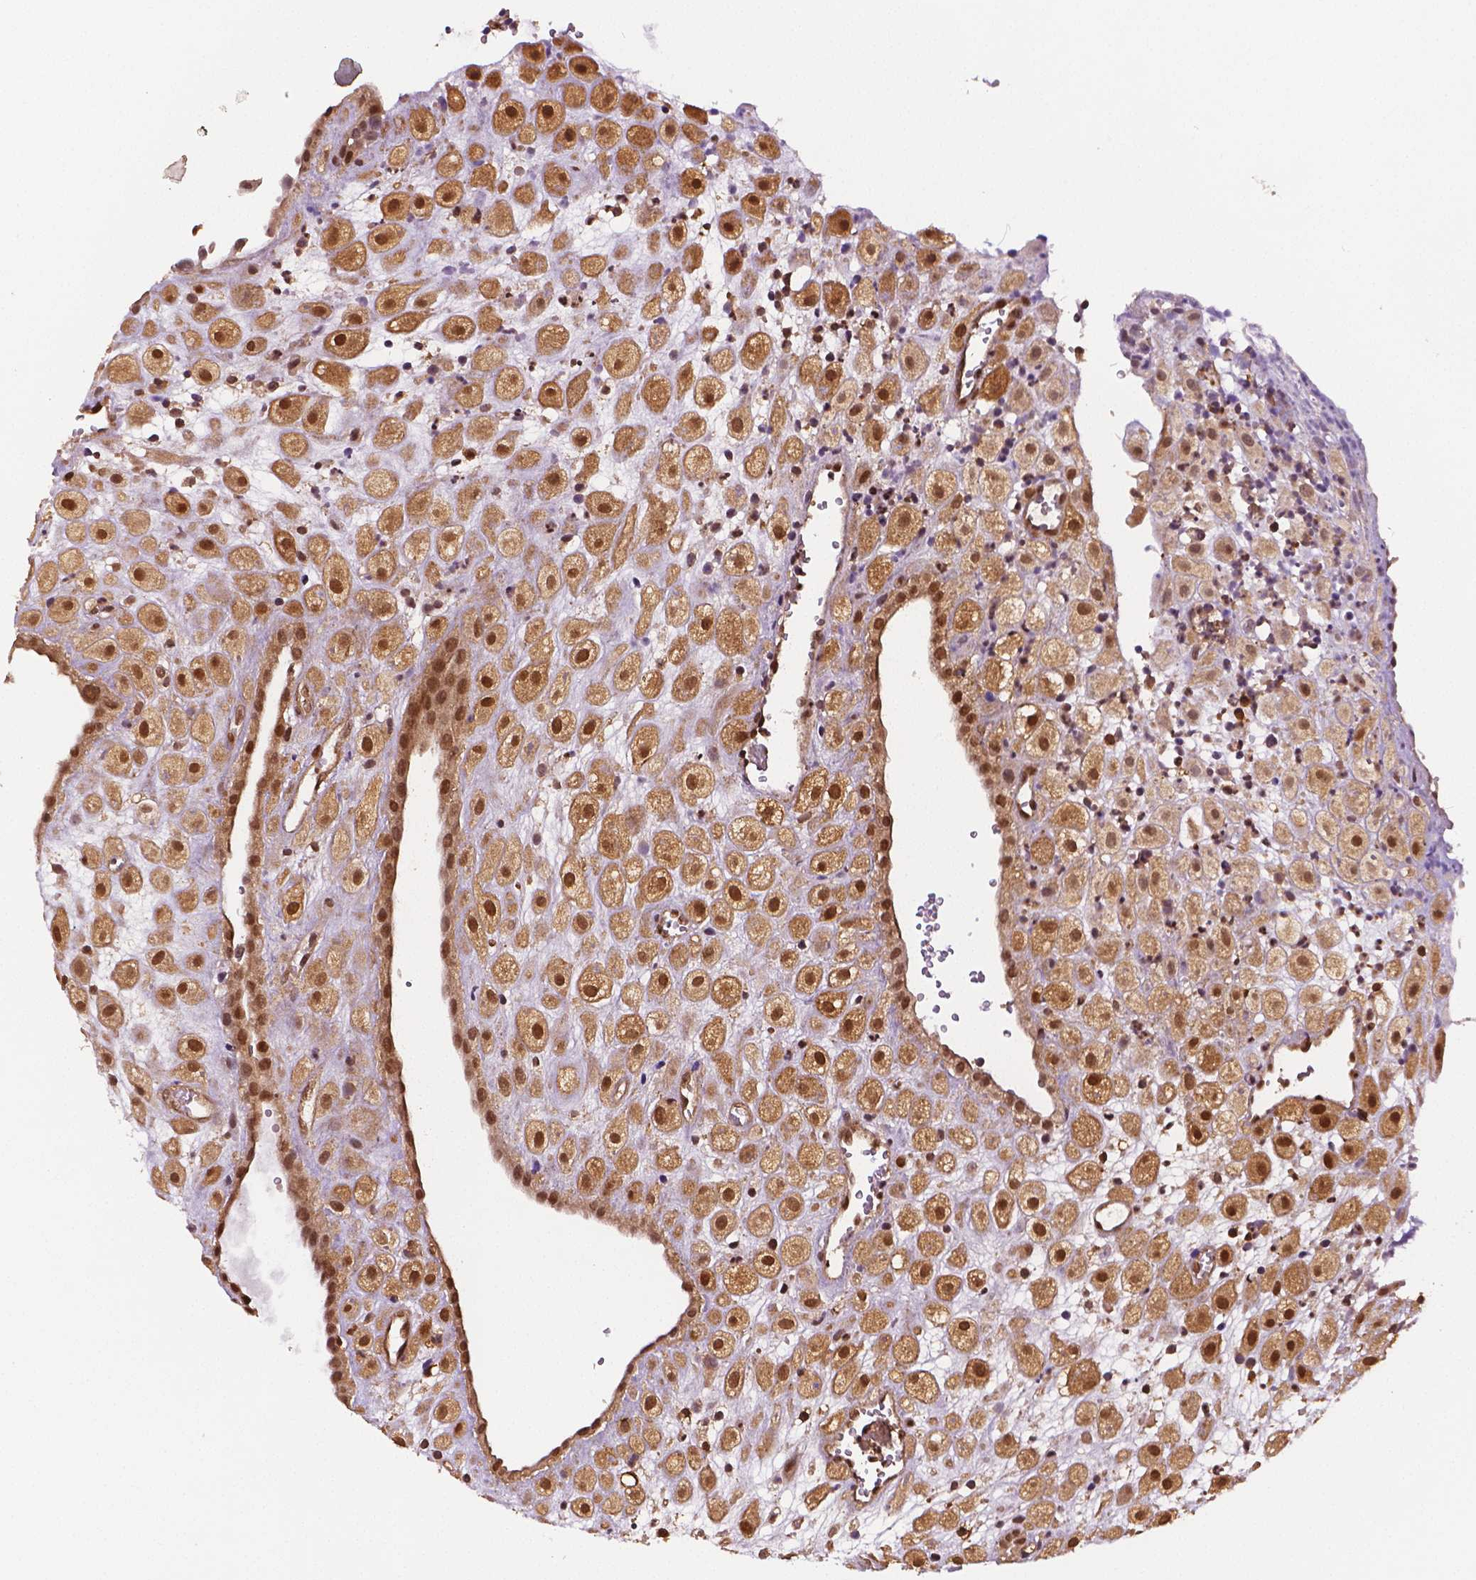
{"staining": {"intensity": "strong", "quantity": ">75%", "location": "cytoplasmic/membranous,nuclear"}, "tissue": "placenta", "cell_type": "Decidual cells", "image_type": "normal", "snomed": [{"axis": "morphology", "description": "Normal tissue, NOS"}, {"axis": "topography", "description": "Placenta"}], "caption": "This photomicrograph exhibits benign placenta stained with immunohistochemistry to label a protein in brown. The cytoplasmic/membranous,nuclear of decidual cells show strong positivity for the protein. Nuclei are counter-stained blue.", "gene": "STAT3", "patient": {"sex": "female", "age": 24}}